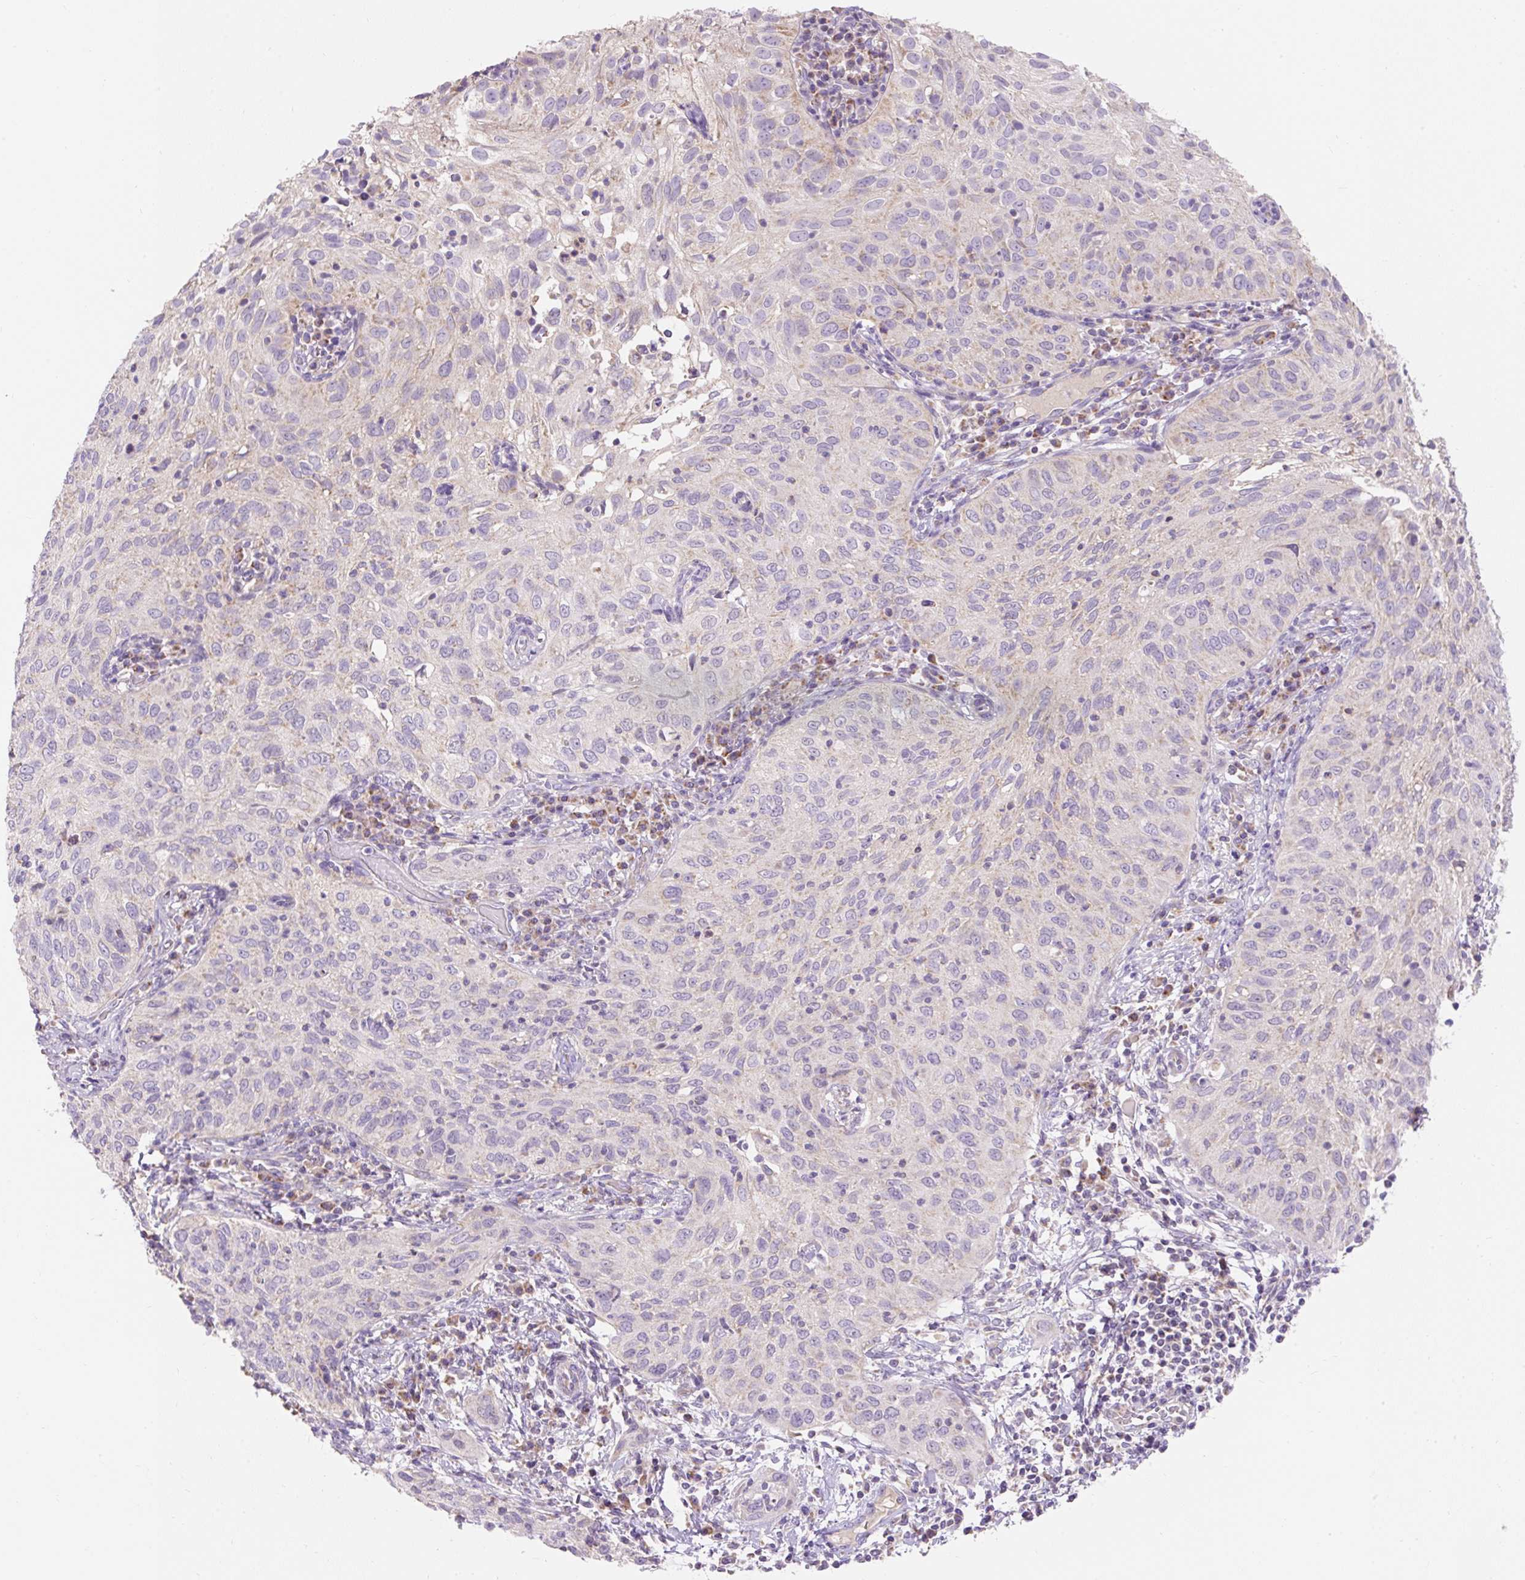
{"staining": {"intensity": "negative", "quantity": "none", "location": "none"}, "tissue": "cervical cancer", "cell_type": "Tumor cells", "image_type": "cancer", "snomed": [{"axis": "morphology", "description": "Squamous cell carcinoma, NOS"}, {"axis": "topography", "description": "Cervix"}], "caption": "High magnification brightfield microscopy of cervical cancer stained with DAB (3,3'-diaminobenzidine) (brown) and counterstained with hematoxylin (blue): tumor cells show no significant expression.", "gene": "PMAIP1", "patient": {"sex": "female", "age": 52}}